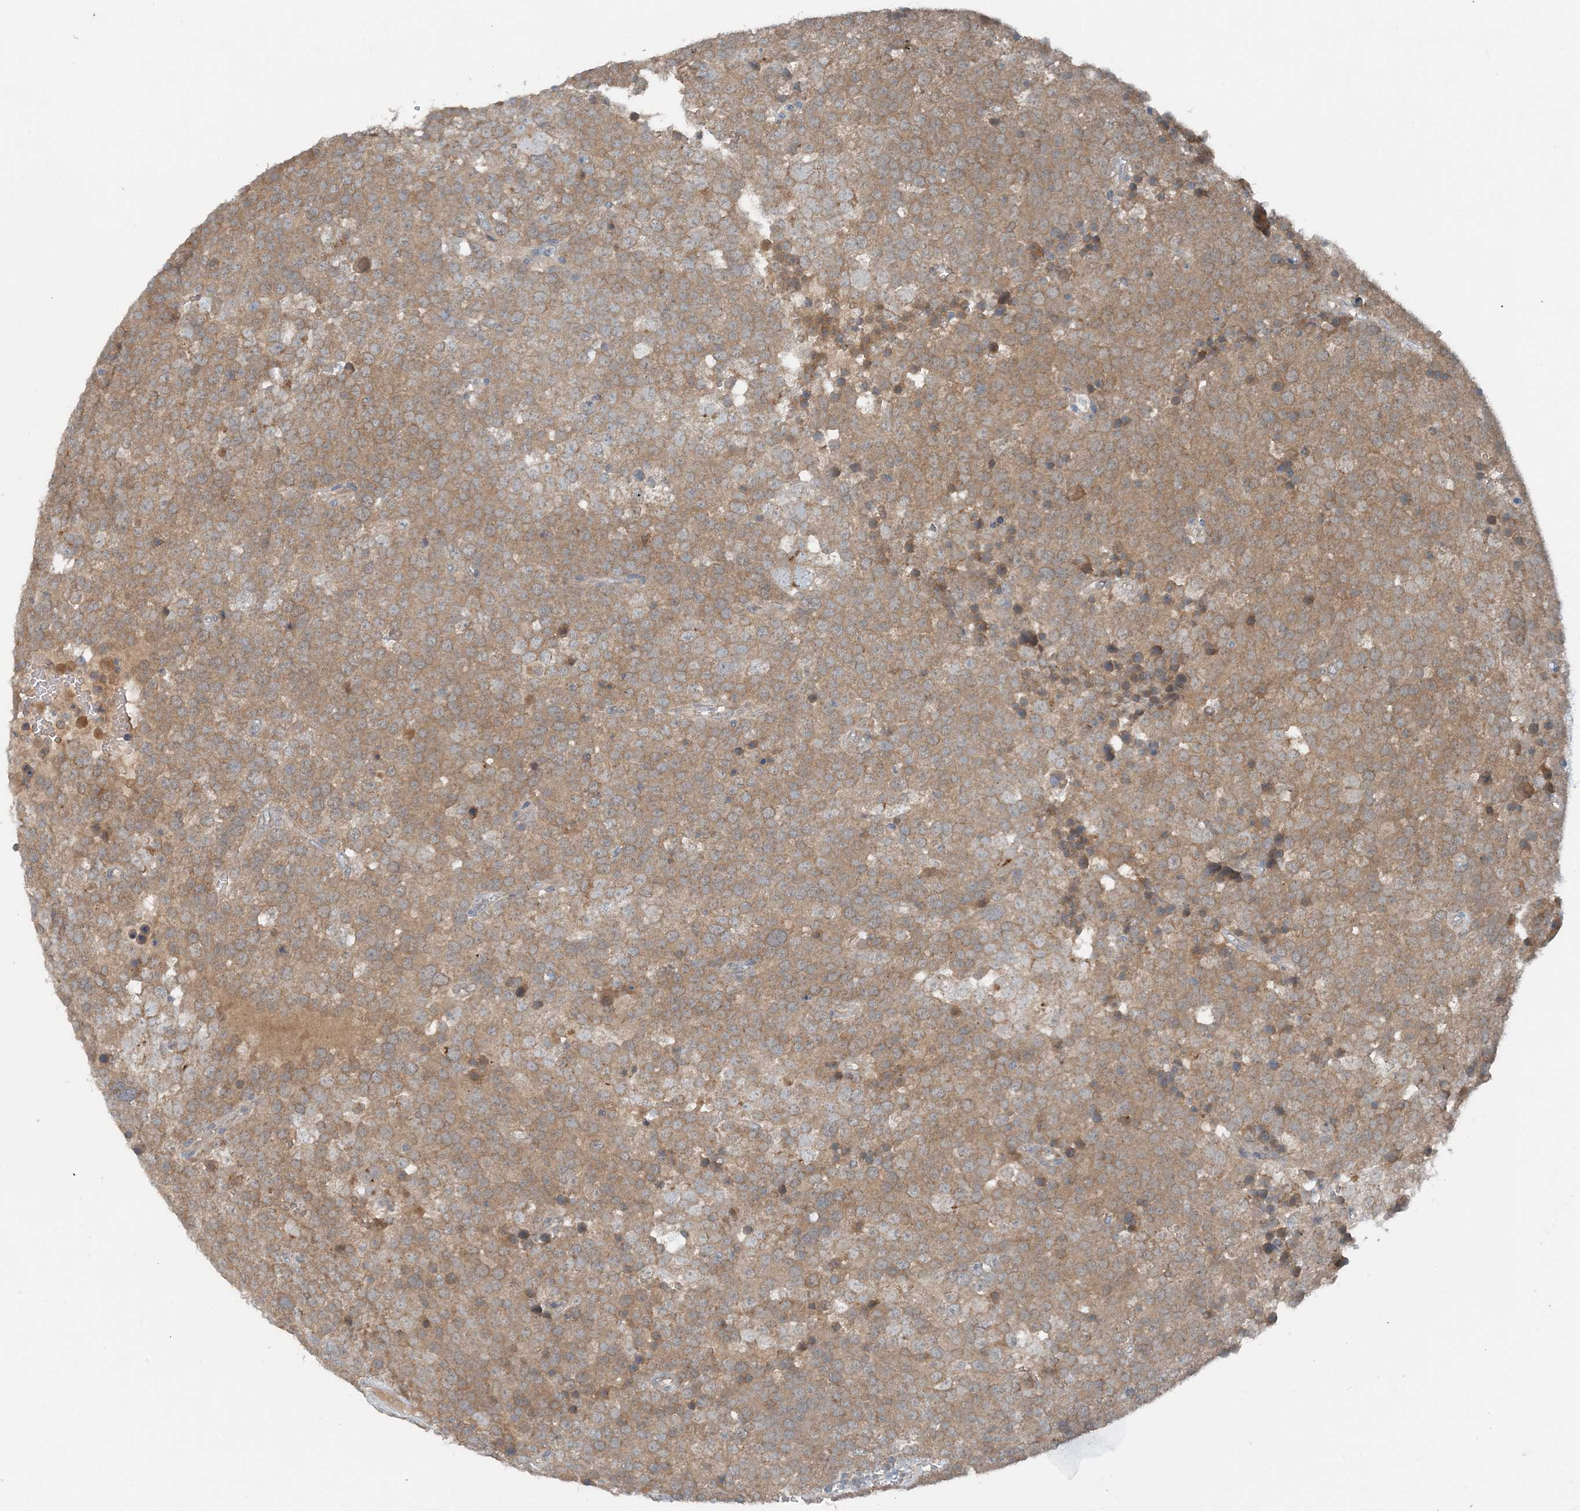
{"staining": {"intensity": "moderate", "quantity": ">75%", "location": "cytoplasmic/membranous"}, "tissue": "testis cancer", "cell_type": "Tumor cells", "image_type": "cancer", "snomed": [{"axis": "morphology", "description": "Seminoma, NOS"}, {"axis": "topography", "description": "Testis"}], "caption": "Immunohistochemistry (IHC) (DAB) staining of human testis cancer shows moderate cytoplasmic/membranous protein staining in approximately >75% of tumor cells.", "gene": "MITD1", "patient": {"sex": "male", "age": 71}}